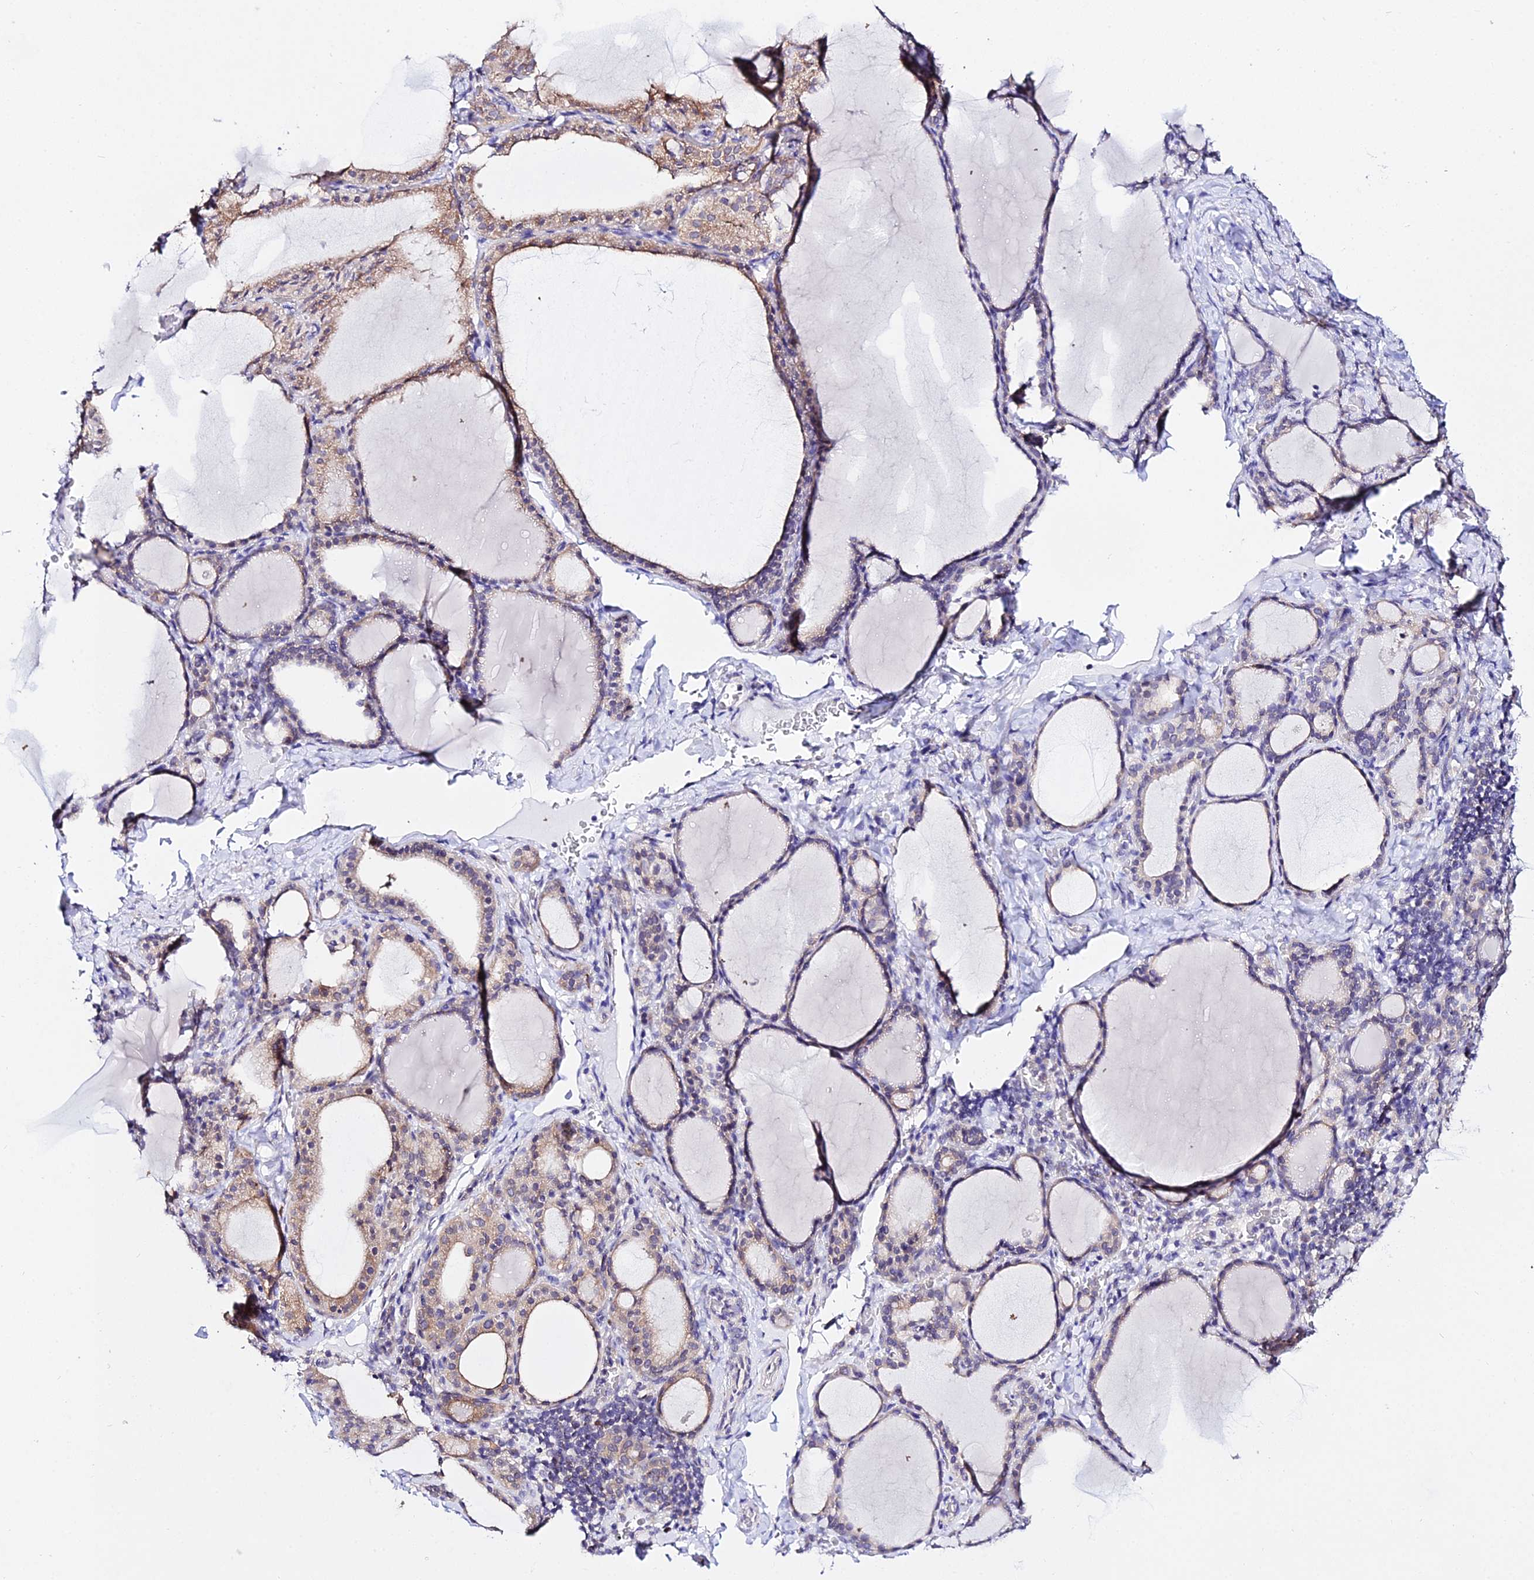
{"staining": {"intensity": "weak", "quantity": "25%-75%", "location": "cytoplasmic/membranous"}, "tissue": "thyroid gland", "cell_type": "Glandular cells", "image_type": "normal", "snomed": [{"axis": "morphology", "description": "Normal tissue, NOS"}, {"axis": "topography", "description": "Thyroid gland"}], "caption": "Immunohistochemistry (IHC) photomicrograph of normal thyroid gland: human thyroid gland stained using immunohistochemistry displays low levels of weak protein expression localized specifically in the cytoplasmic/membranous of glandular cells, appearing as a cytoplasmic/membranous brown color.", "gene": "ATG16L2", "patient": {"sex": "female", "age": 39}}